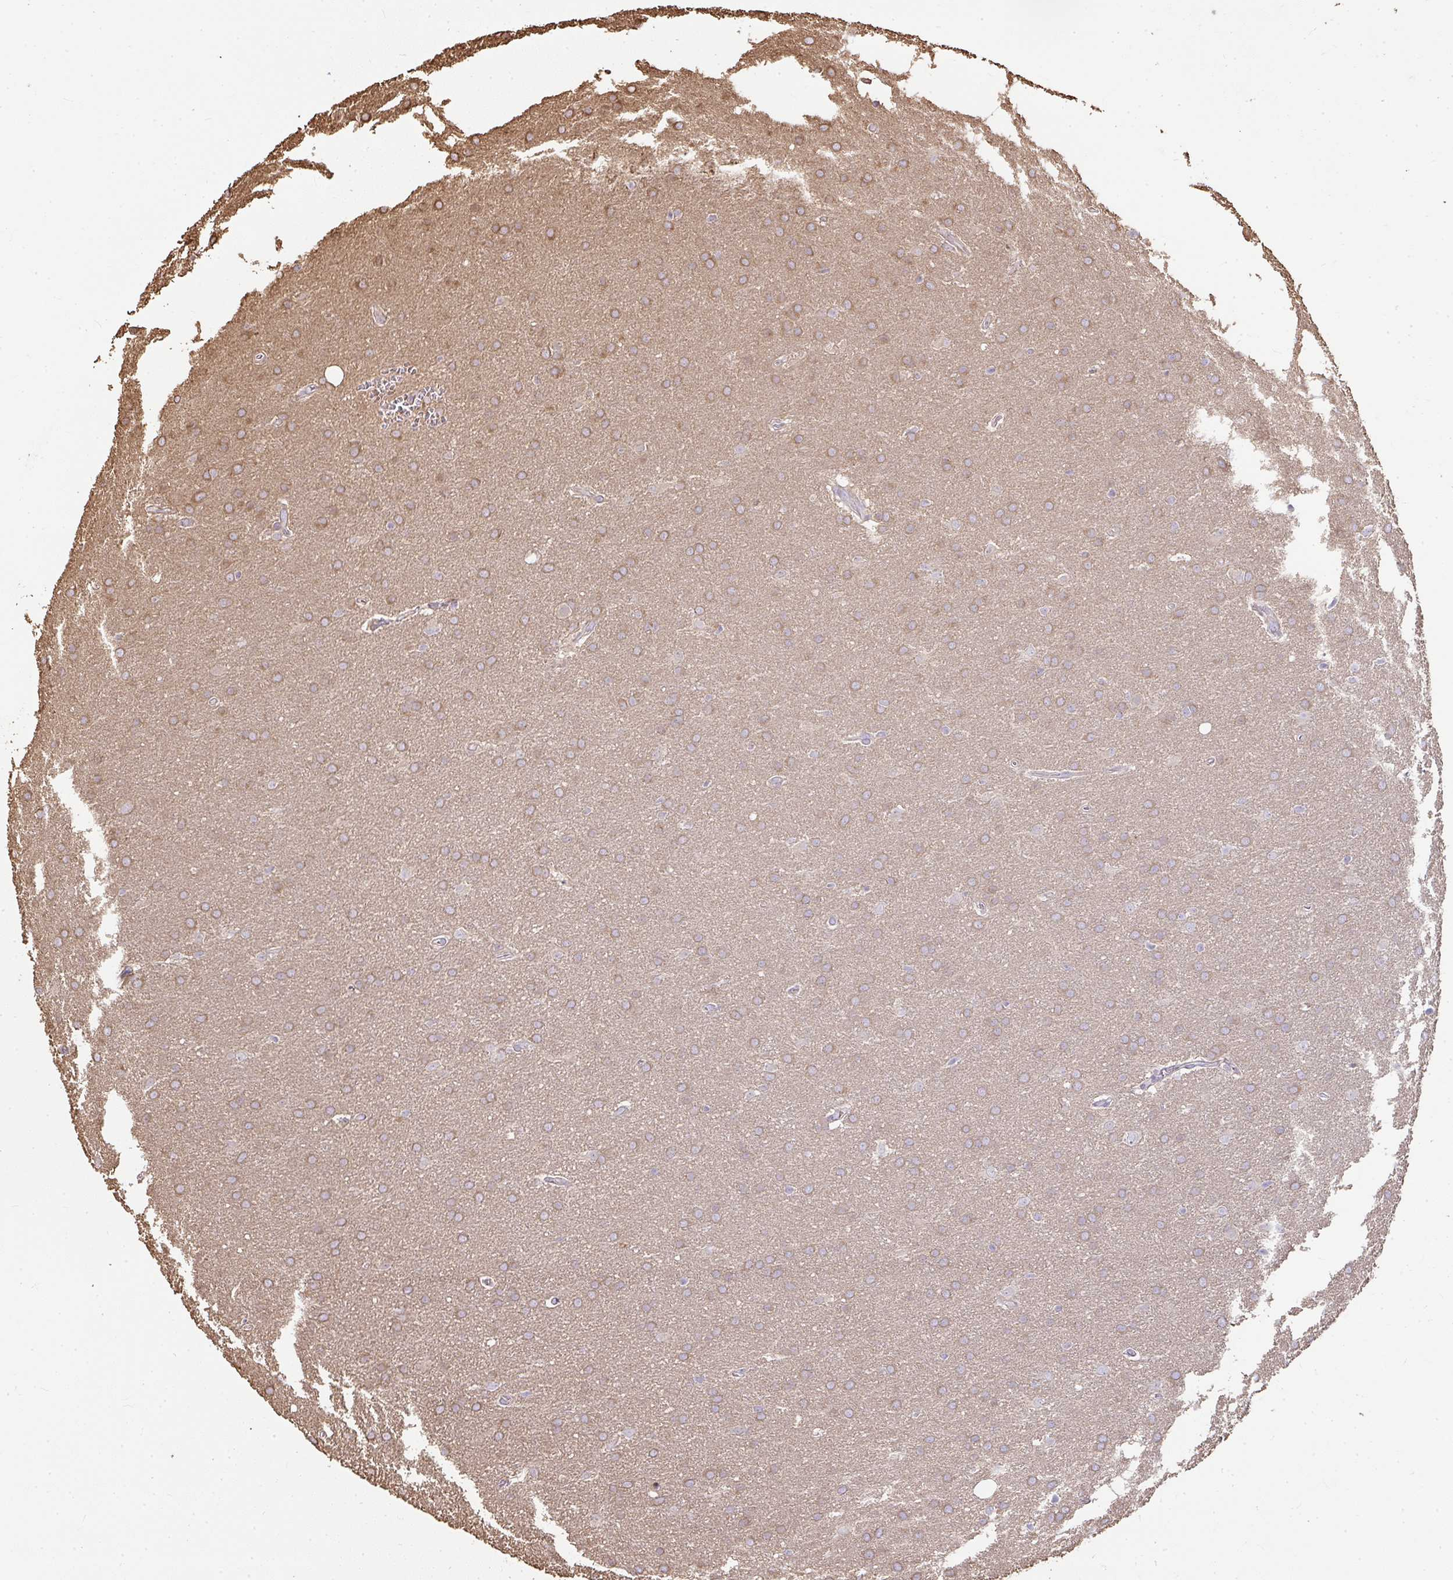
{"staining": {"intensity": "weak", "quantity": ">75%", "location": "cytoplasmic/membranous"}, "tissue": "glioma", "cell_type": "Tumor cells", "image_type": "cancer", "snomed": [{"axis": "morphology", "description": "Glioma, malignant, Low grade"}, {"axis": "topography", "description": "Brain"}], "caption": "Human low-grade glioma (malignant) stained with a protein marker exhibits weak staining in tumor cells.", "gene": "BRINP3", "patient": {"sex": "female", "age": 32}}